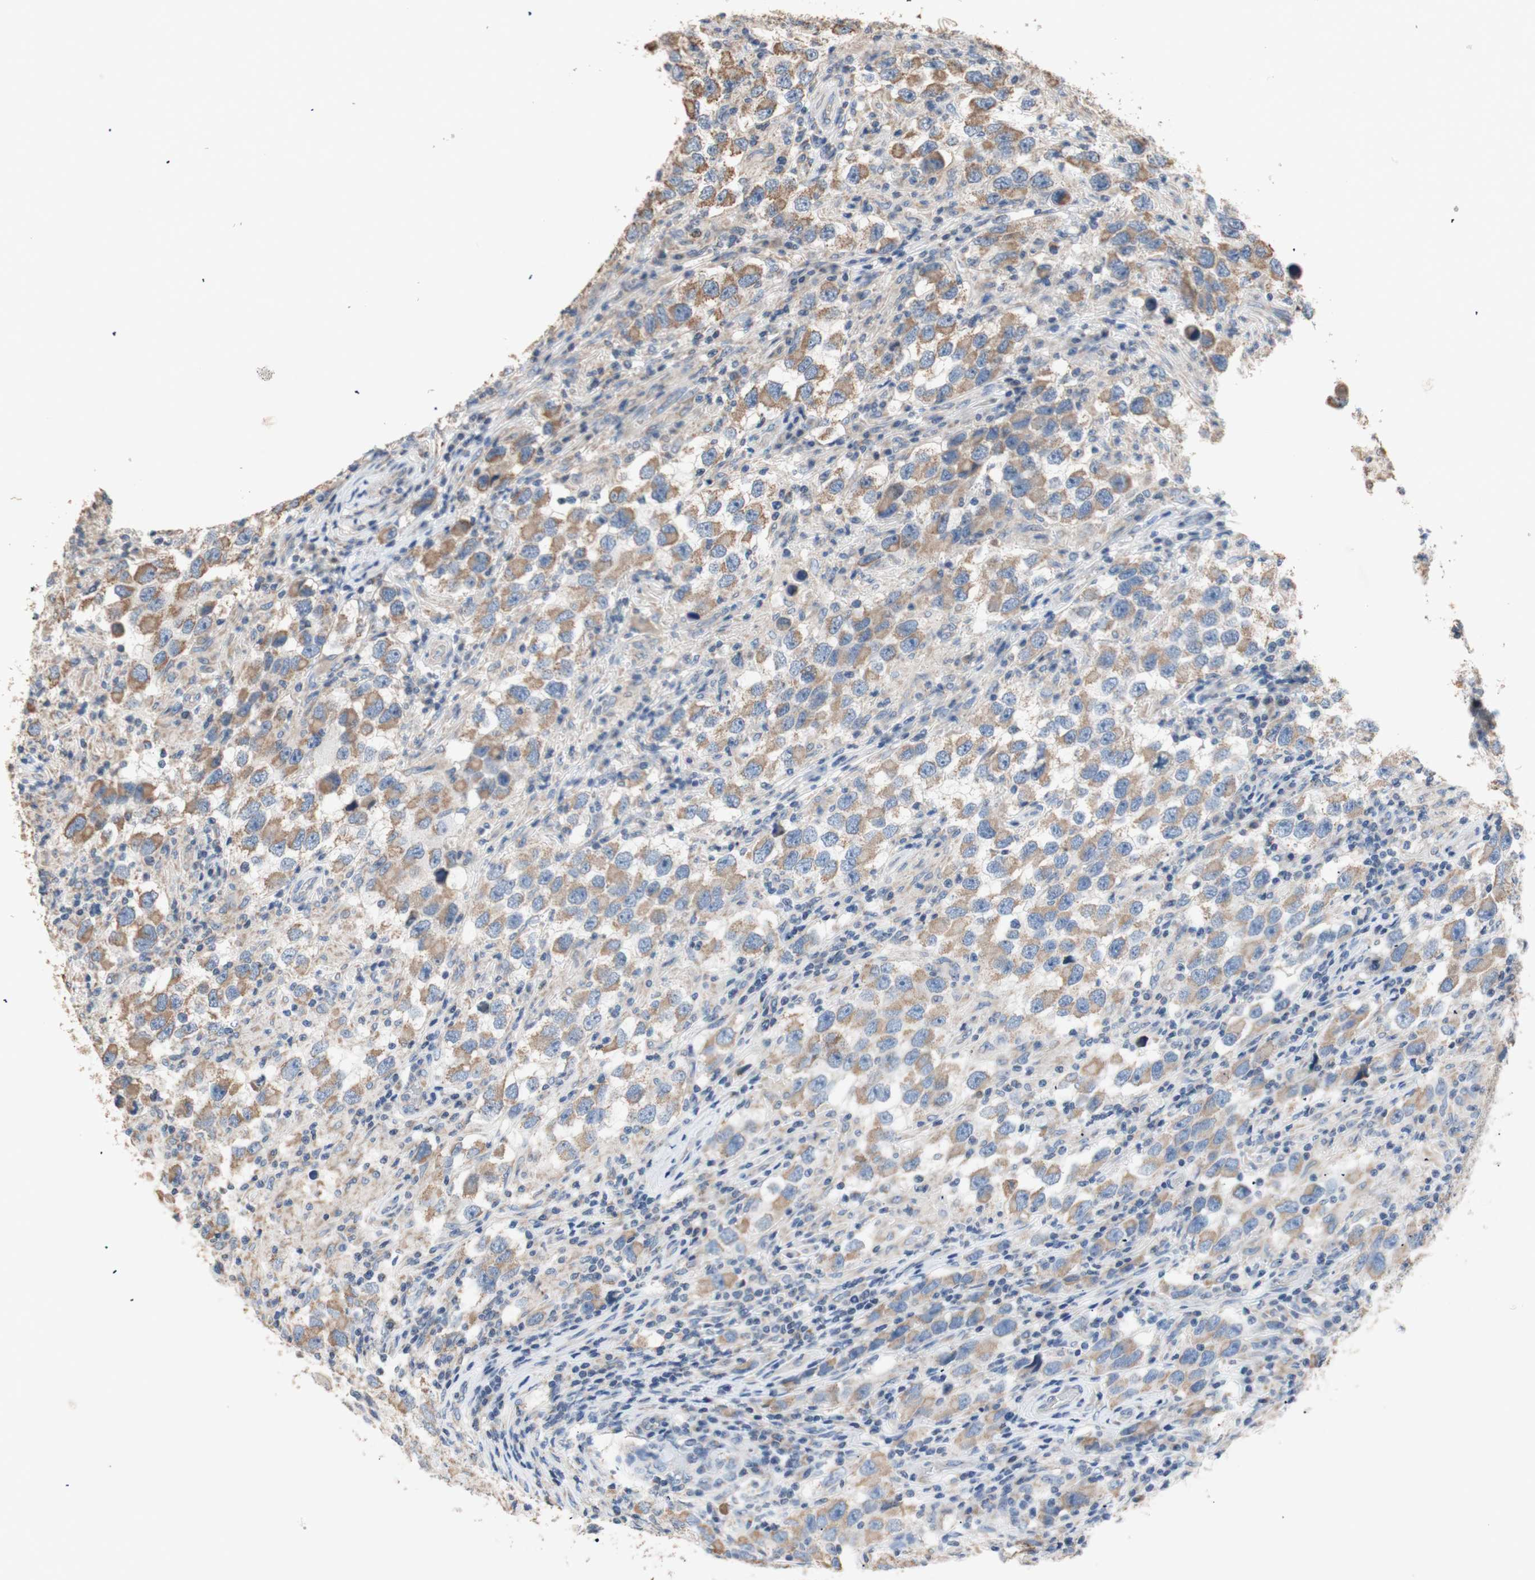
{"staining": {"intensity": "moderate", "quantity": ">75%", "location": "cytoplasmic/membranous"}, "tissue": "testis cancer", "cell_type": "Tumor cells", "image_type": "cancer", "snomed": [{"axis": "morphology", "description": "Carcinoma, Embryonal, NOS"}, {"axis": "topography", "description": "Testis"}], "caption": "Protein analysis of embryonal carcinoma (testis) tissue displays moderate cytoplasmic/membranous positivity in about >75% of tumor cells.", "gene": "PTGIS", "patient": {"sex": "male", "age": 21}}